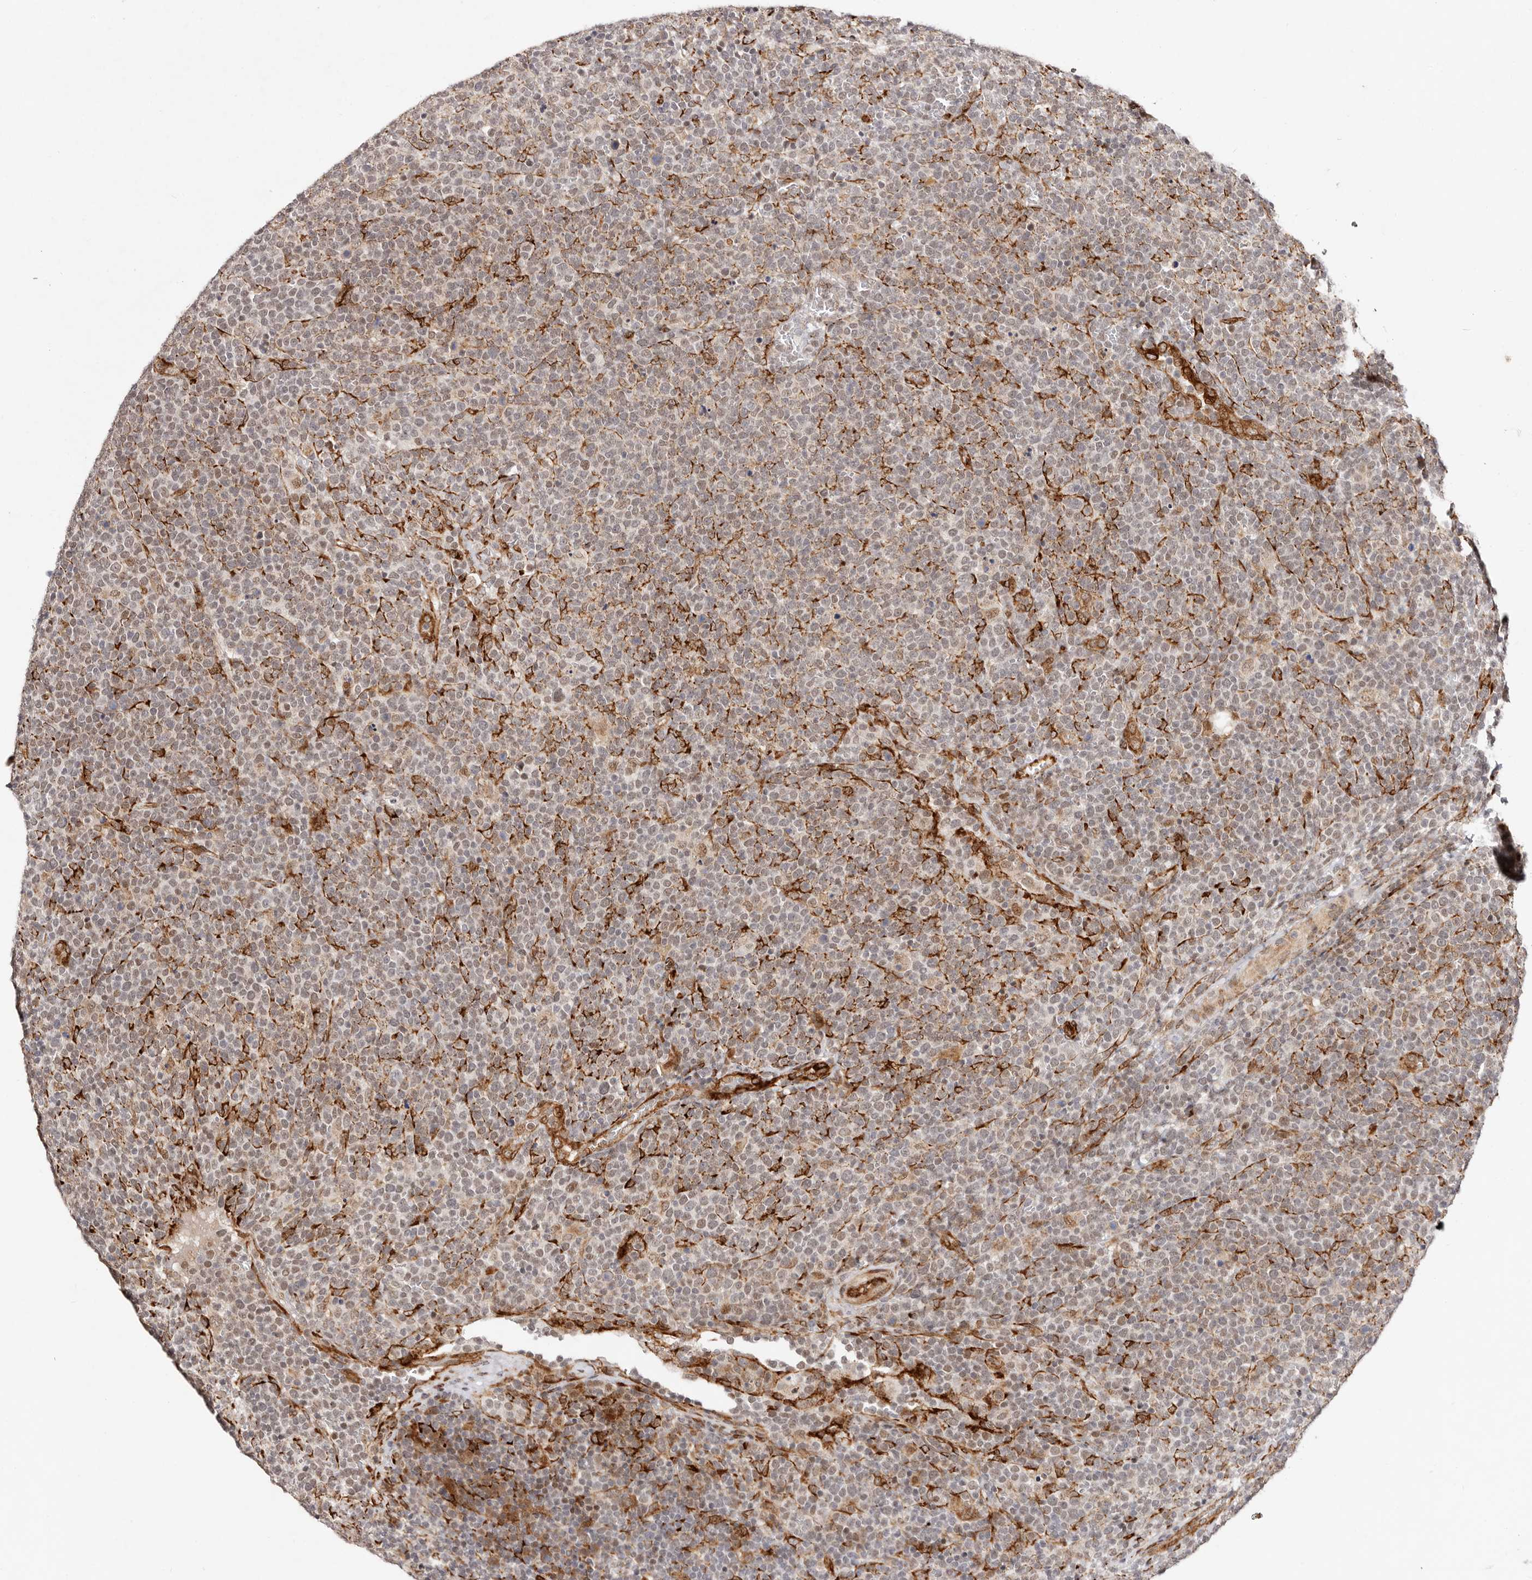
{"staining": {"intensity": "weak", "quantity": ">75%", "location": "nuclear"}, "tissue": "lymphoma", "cell_type": "Tumor cells", "image_type": "cancer", "snomed": [{"axis": "morphology", "description": "Malignant lymphoma, non-Hodgkin's type, High grade"}, {"axis": "topography", "description": "Lymph node"}], "caption": "Immunohistochemical staining of lymphoma demonstrates weak nuclear protein staining in approximately >75% of tumor cells.", "gene": "BCL2L15", "patient": {"sex": "male", "age": 61}}